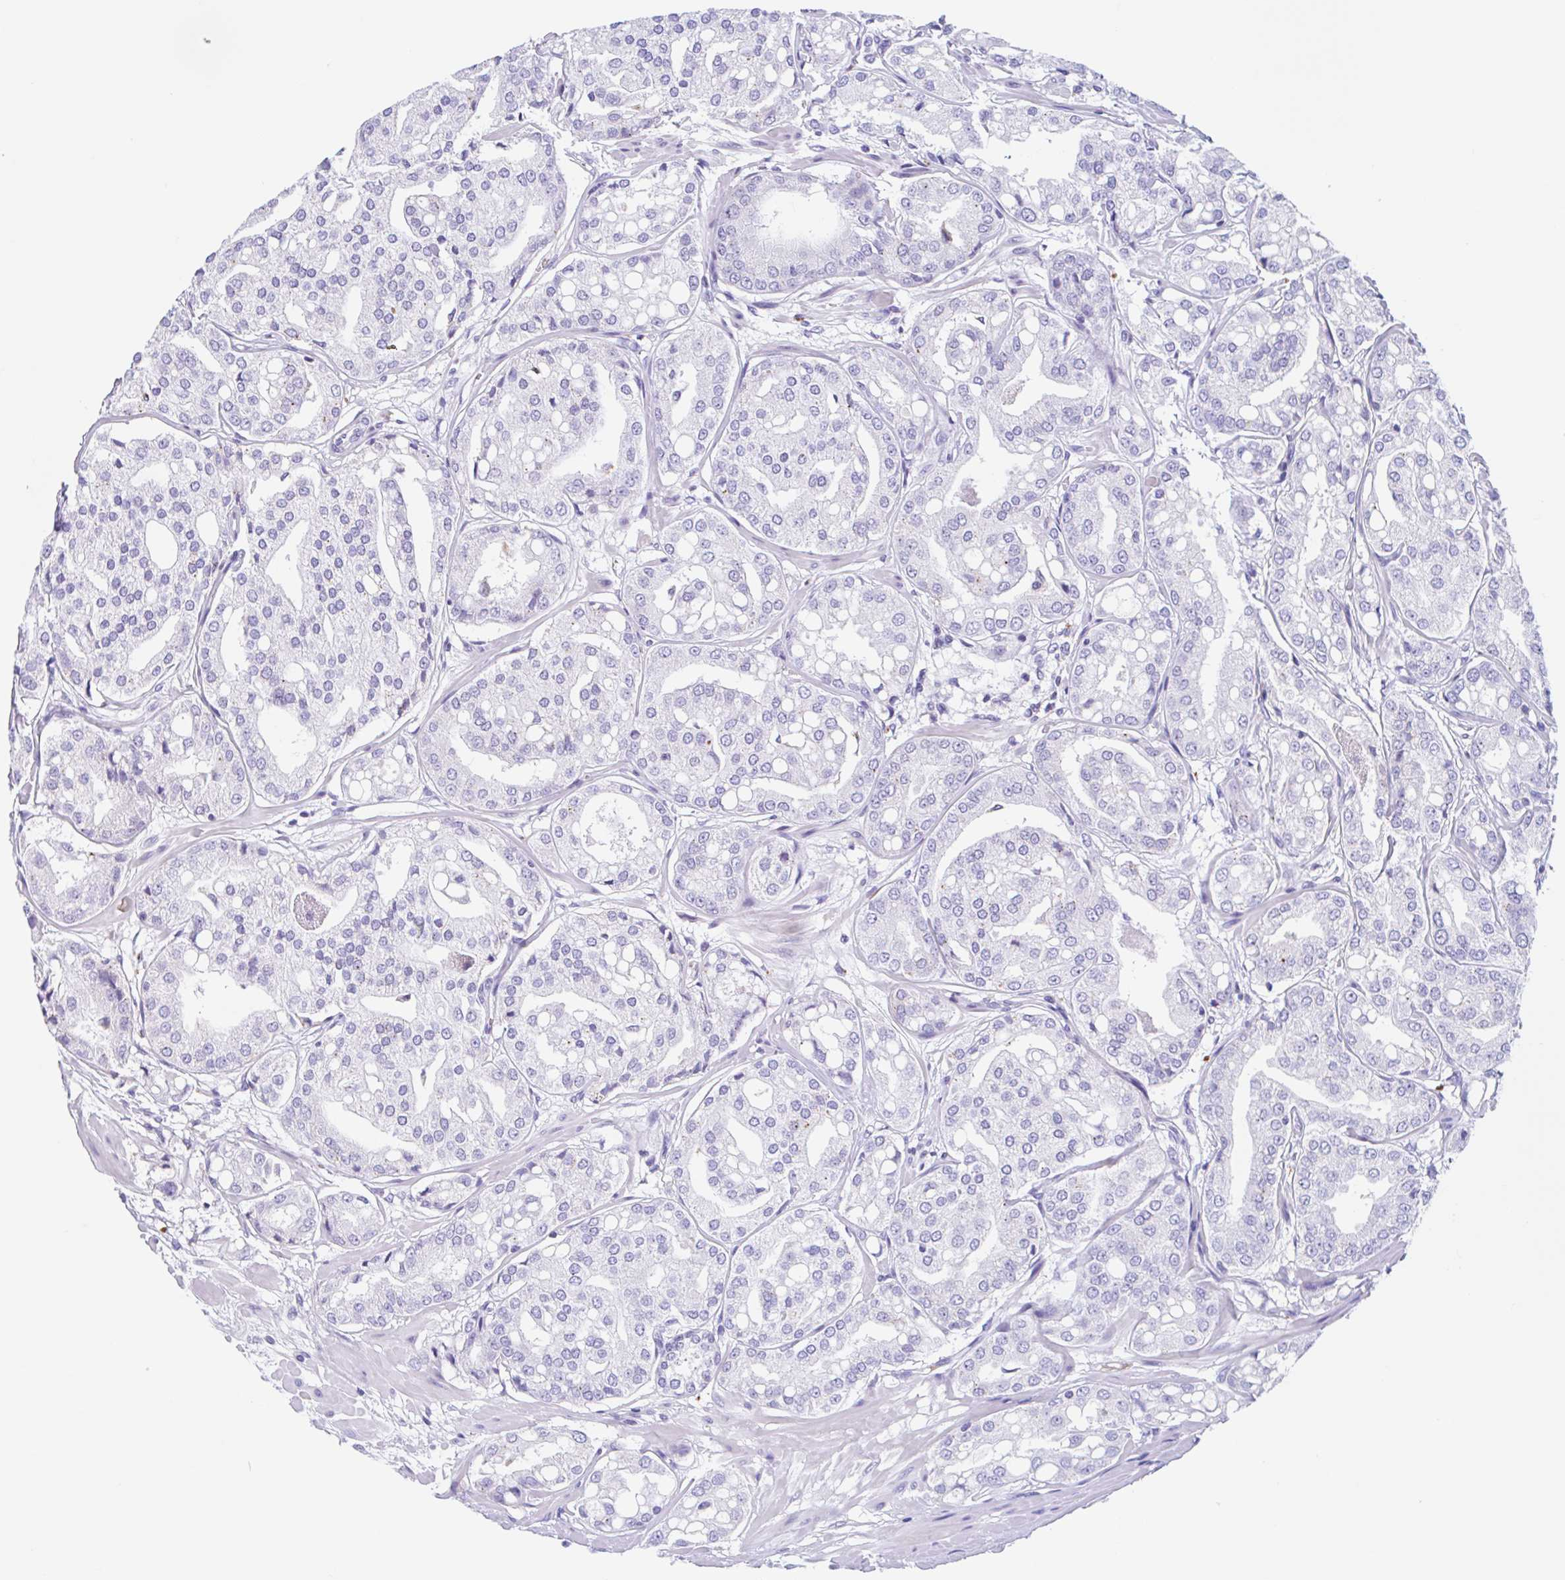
{"staining": {"intensity": "negative", "quantity": "none", "location": "none"}, "tissue": "renal cancer", "cell_type": "Tumor cells", "image_type": "cancer", "snomed": [{"axis": "morphology", "description": "Adenocarcinoma, NOS"}, {"axis": "topography", "description": "Urinary bladder"}], "caption": "This is an immunohistochemistry histopathology image of human renal cancer. There is no expression in tumor cells.", "gene": "ANKRD9", "patient": {"sex": "male", "age": 61}}